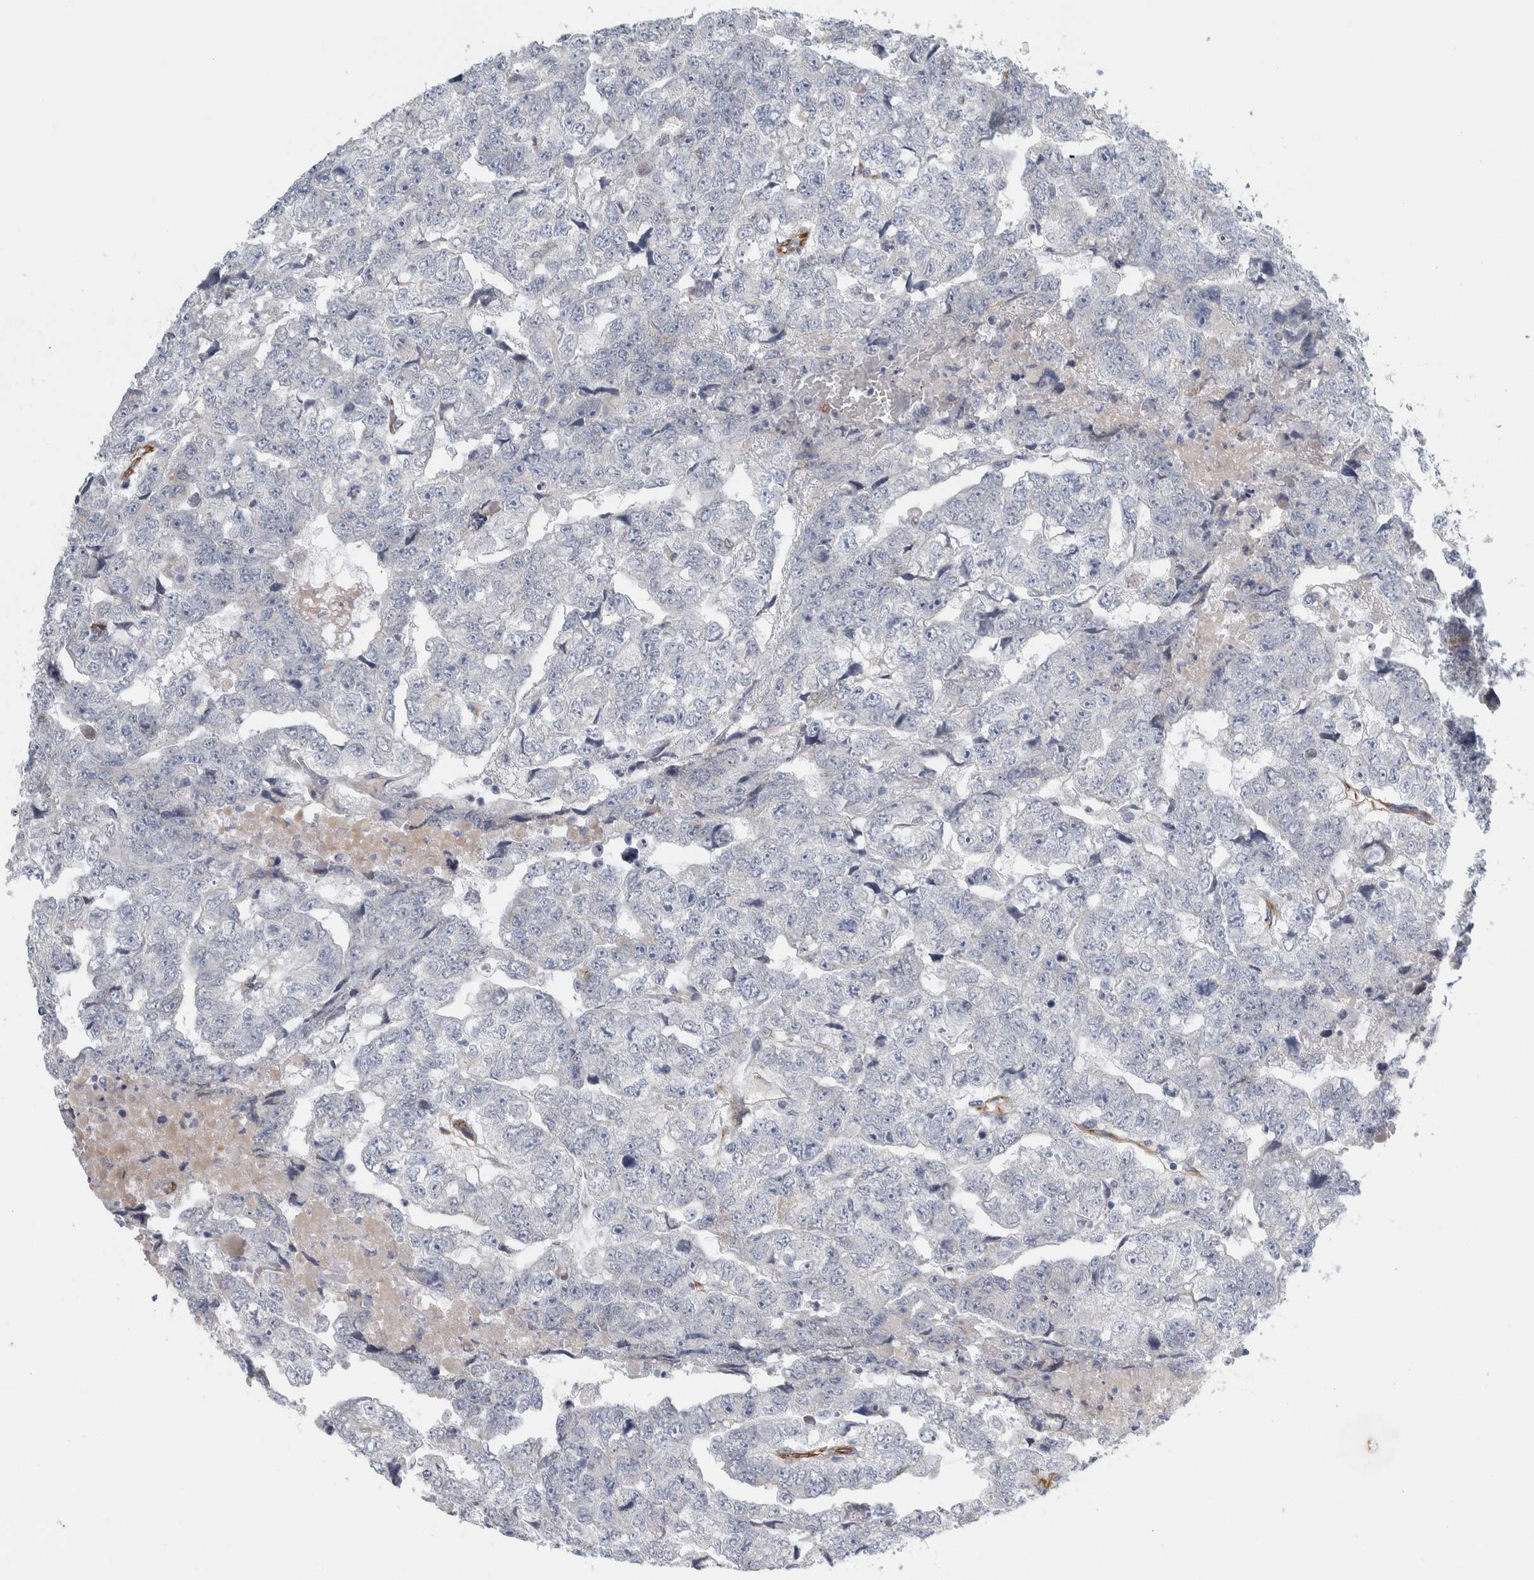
{"staining": {"intensity": "negative", "quantity": "none", "location": "none"}, "tissue": "testis cancer", "cell_type": "Tumor cells", "image_type": "cancer", "snomed": [{"axis": "morphology", "description": "Carcinoma, Embryonal, NOS"}, {"axis": "topography", "description": "Testis"}], "caption": "Human testis embryonal carcinoma stained for a protein using immunohistochemistry (IHC) shows no positivity in tumor cells.", "gene": "B3GNT3", "patient": {"sex": "male", "age": 36}}